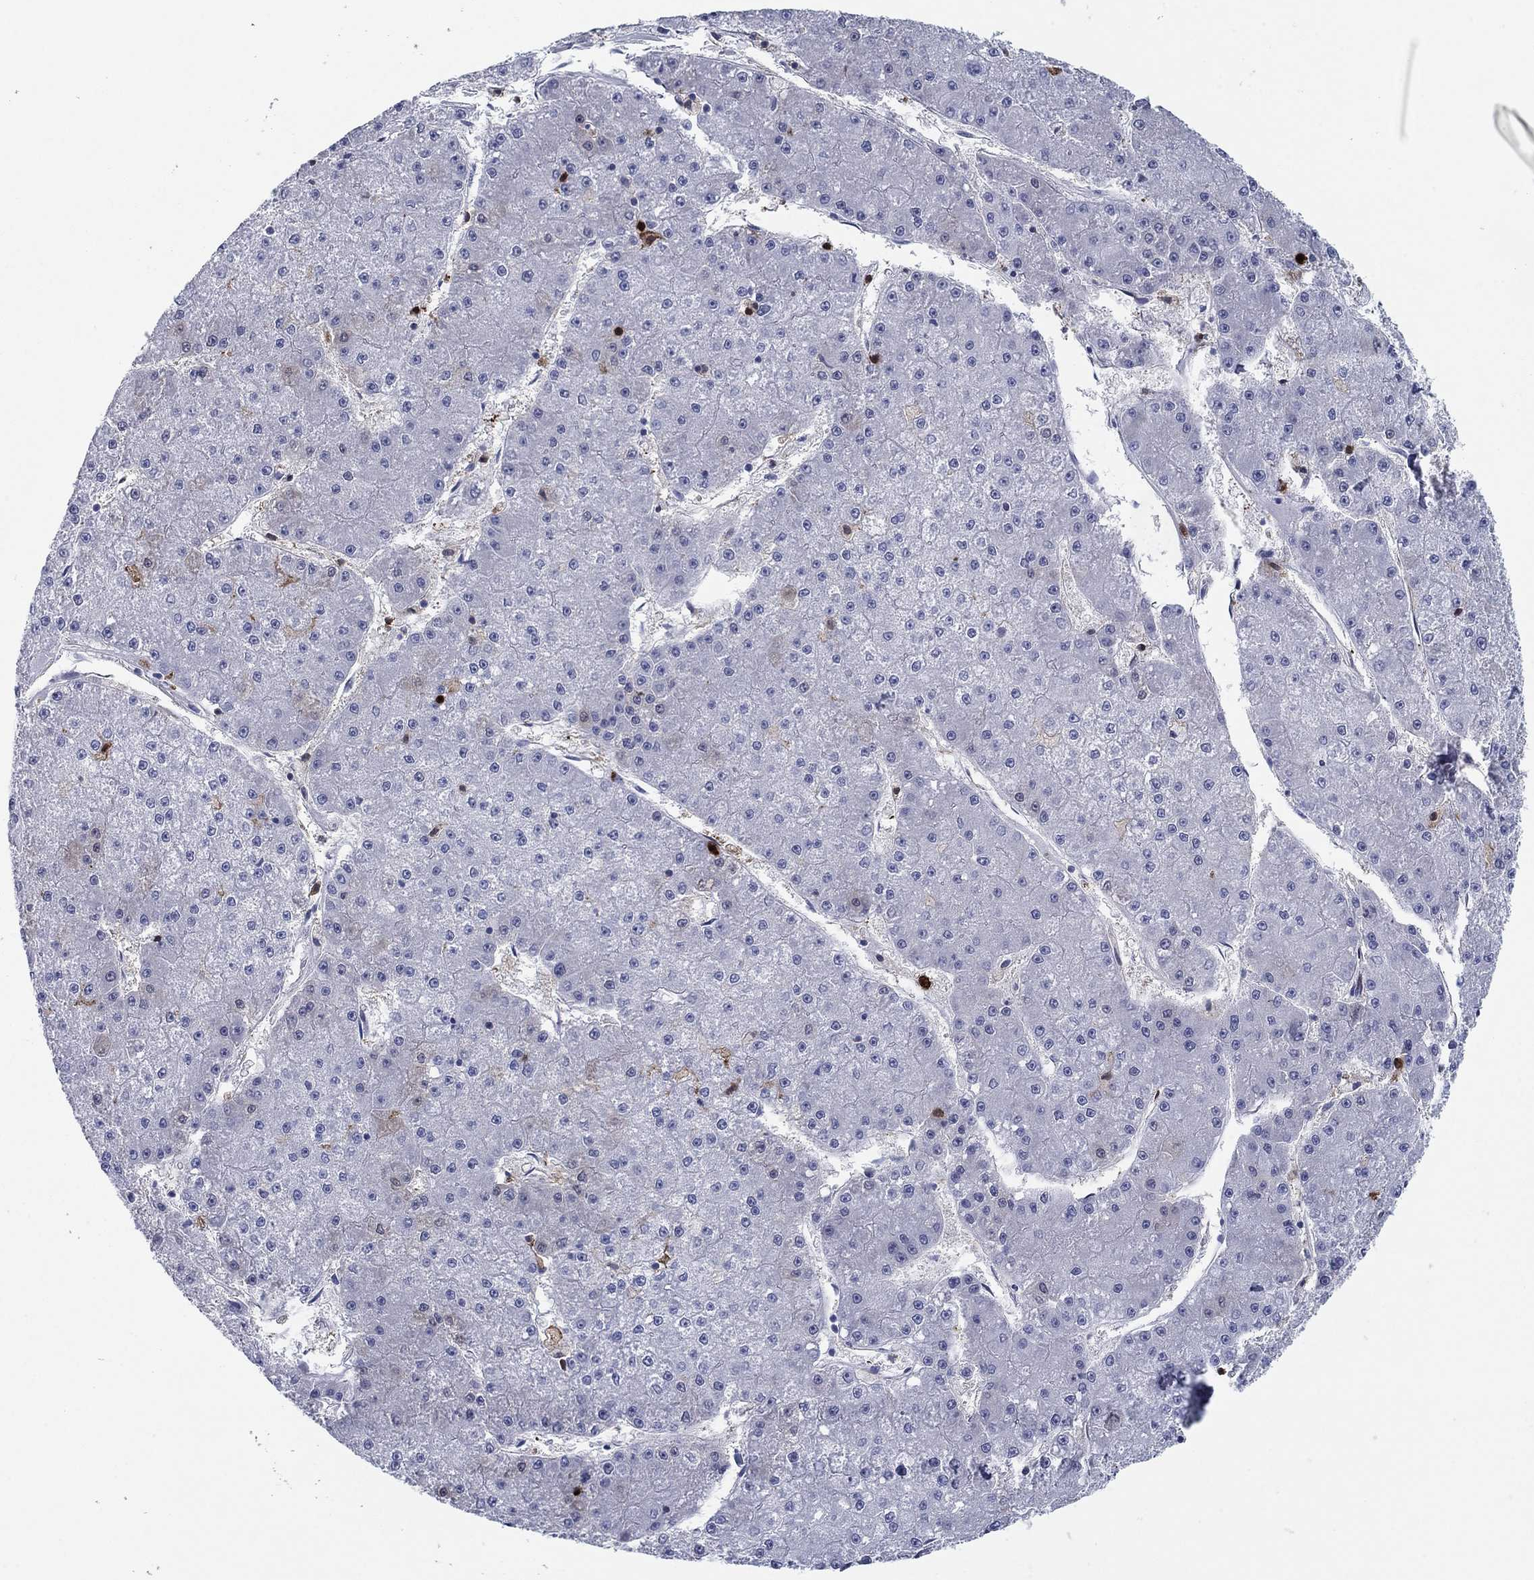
{"staining": {"intensity": "negative", "quantity": "none", "location": "none"}, "tissue": "liver cancer", "cell_type": "Tumor cells", "image_type": "cancer", "snomed": [{"axis": "morphology", "description": "Carcinoma, Hepatocellular, NOS"}, {"axis": "topography", "description": "Liver"}], "caption": "Protein analysis of liver hepatocellular carcinoma exhibits no significant expression in tumor cells.", "gene": "STMN1", "patient": {"sex": "male", "age": 73}}